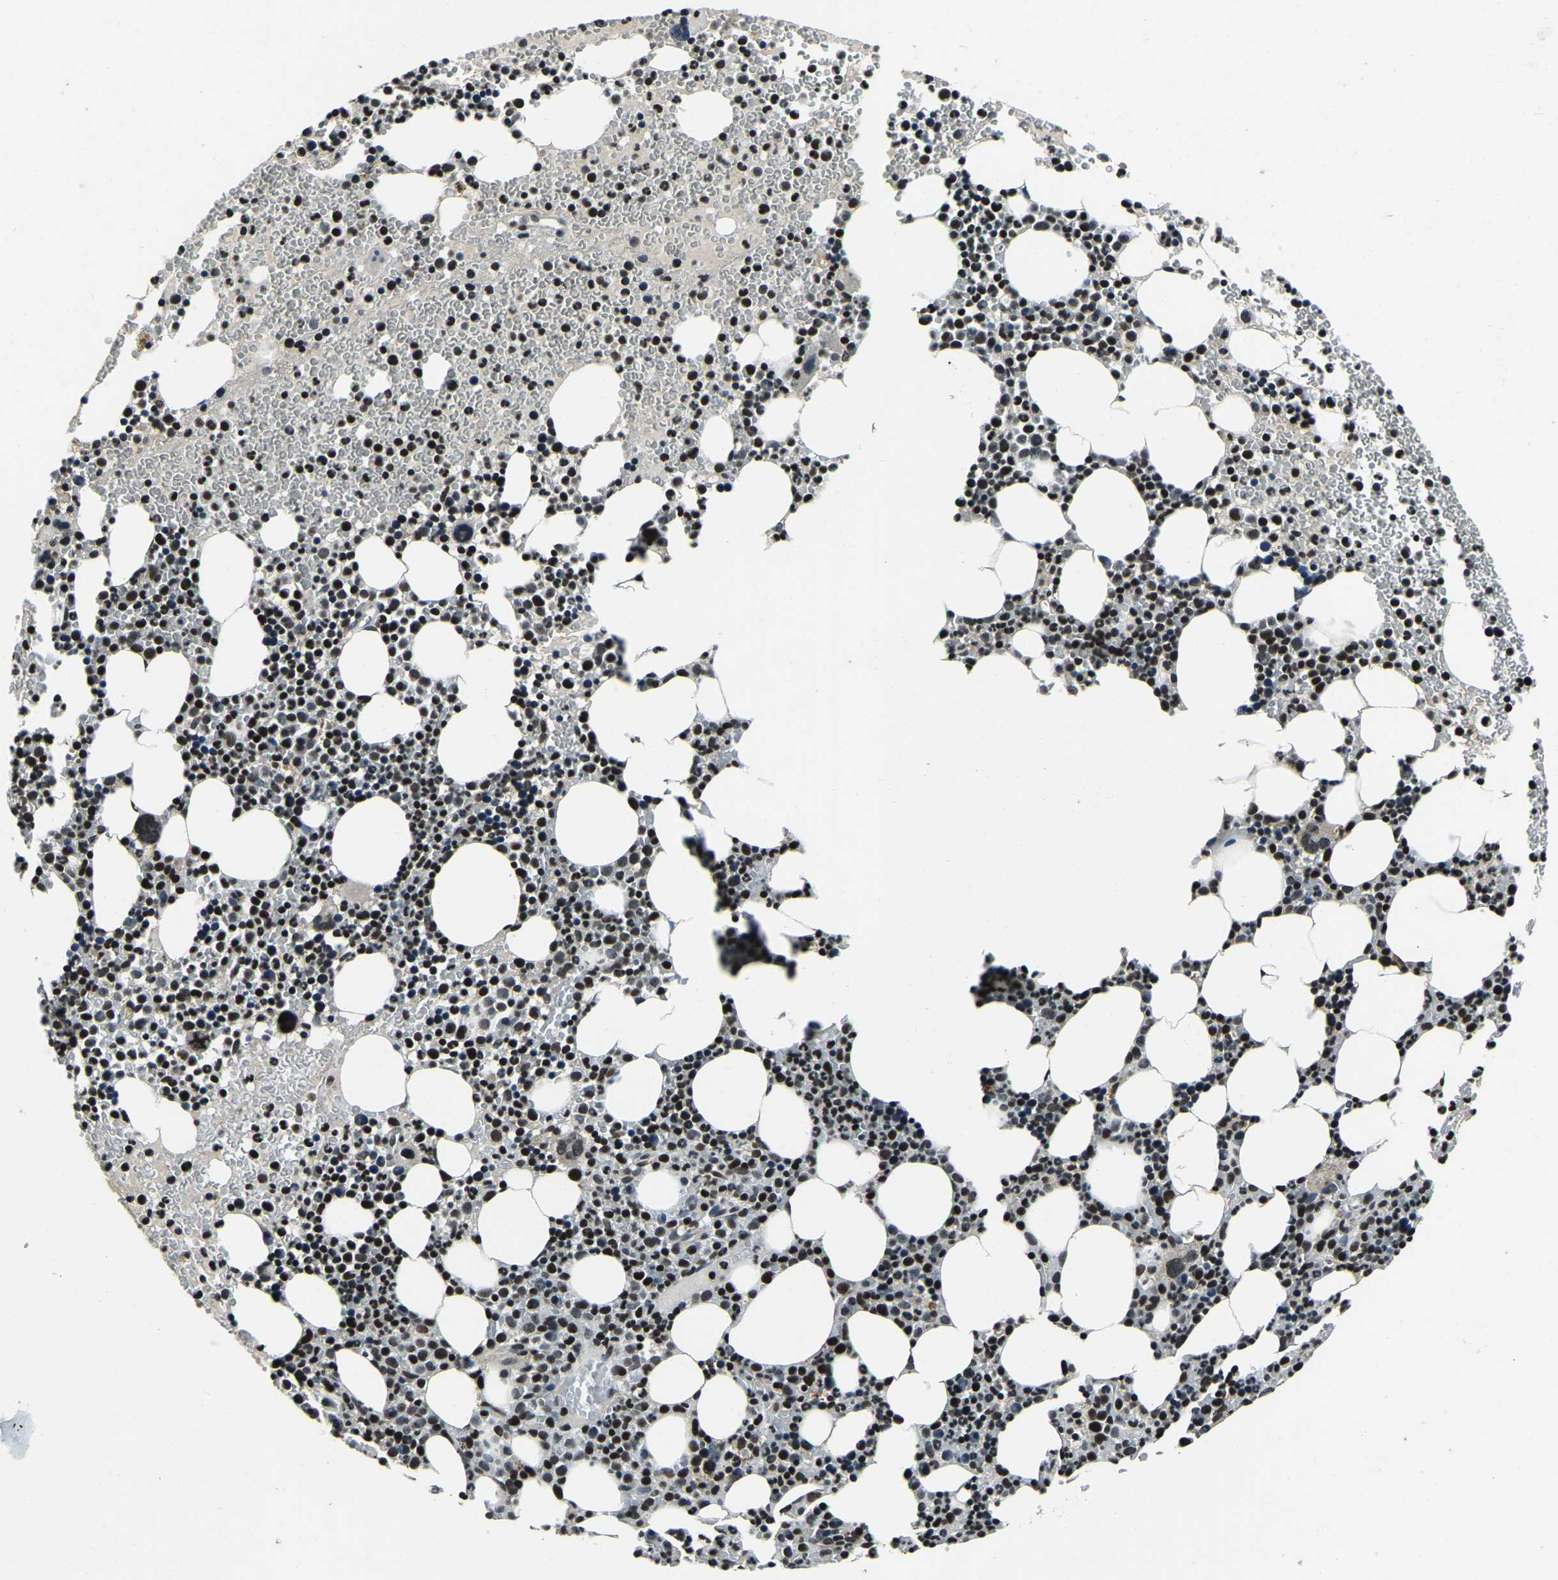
{"staining": {"intensity": "moderate", "quantity": "25%-75%", "location": "nuclear"}, "tissue": "bone marrow", "cell_type": "Hematopoietic cells", "image_type": "normal", "snomed": [{"axis": "morphology", "description": "Normal tissue, NOS"}, {"axis": "morphology", "description": "Inflammation, NOS"}, {"axis": "topography", "description": "Bone marrow"}], "caption": "Approximately 25%-75% of hematopoietic cells in normal human bone marrow show moderate nuclear protein expression as visualized by brown immunohistochemical staining.", "gene": "ANKIB1", "patient": {"sex": "female", "age": 67}}